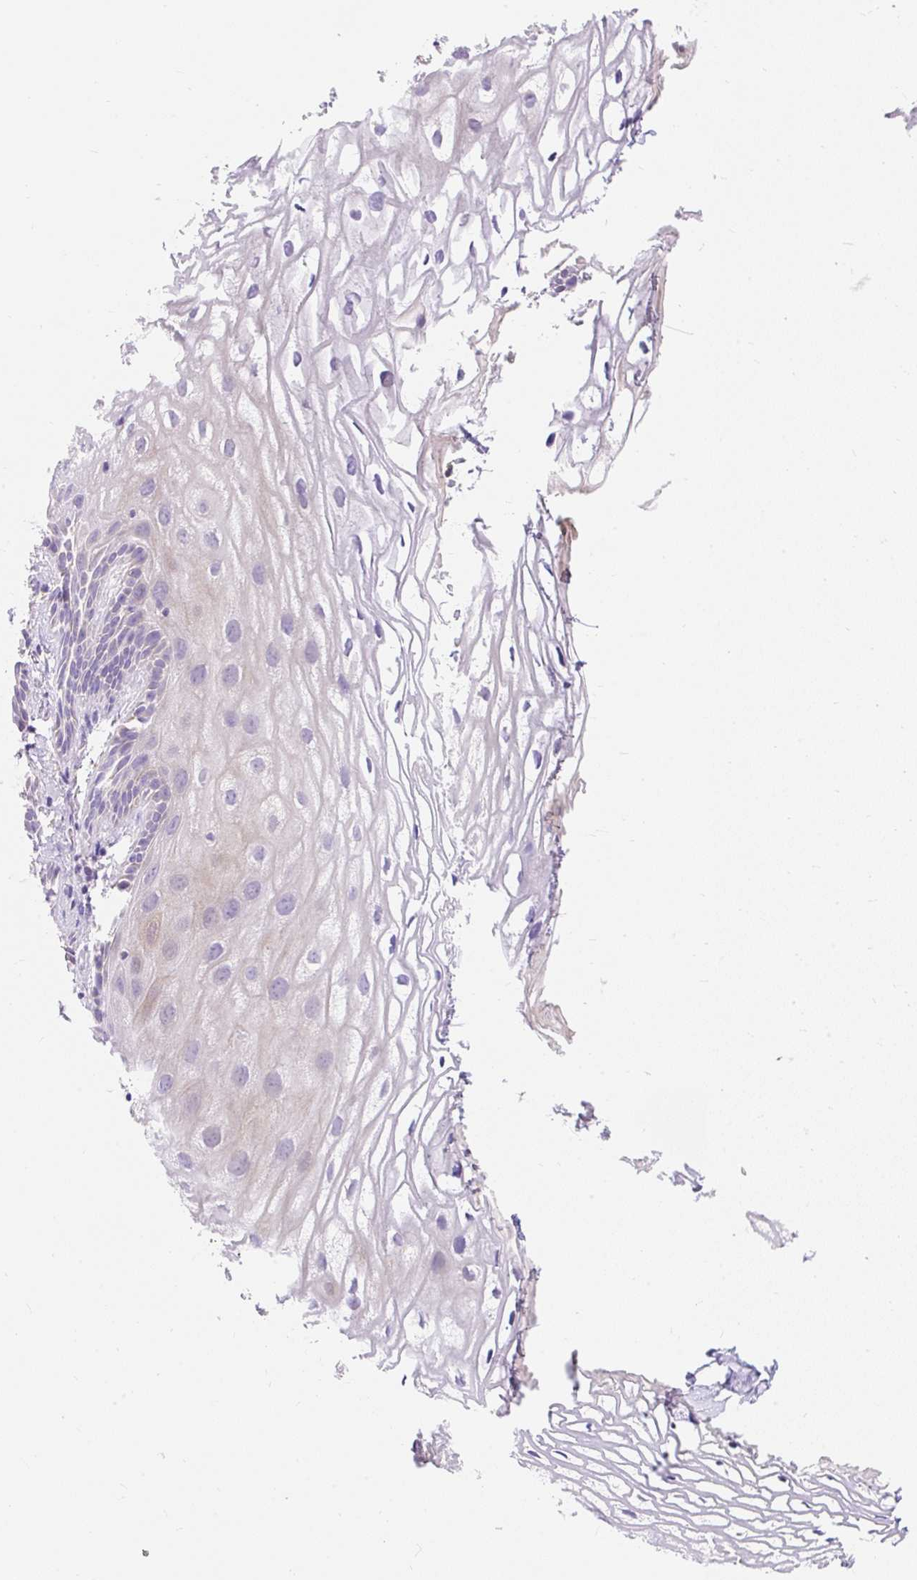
{"staining": {"intensity": "negative", "quantity": "none", "location": "none"}, "tissue": "vagina", "cell_type": "Squamous epithelial cells", "image_type": "normal", "snomed": [{"axis": "morphology", "description": "Normal tissue, NOS"}, {"axis": "morphology", "description": "Adenocarcinoma, NOS"}, {"axis": "topography", "description": "Rectum"}, {"axis": "topography", "description": "Vagina"}, {"axis": "topography", "description": "Peripheral nerve tissue"}], "caption": "Immunohistochemical staining of benign human vagina demonstrates no significant expression in squamous epithelial cells. (Stains: DAB (3,3'-diaminobenzidine) immunohistochemistry with hematoxylin counter stain, Microscopy: brightfield microscopy at high magnification).", "gene": "PMAIP1", "patient": {"sex": "female", "age": 71}}